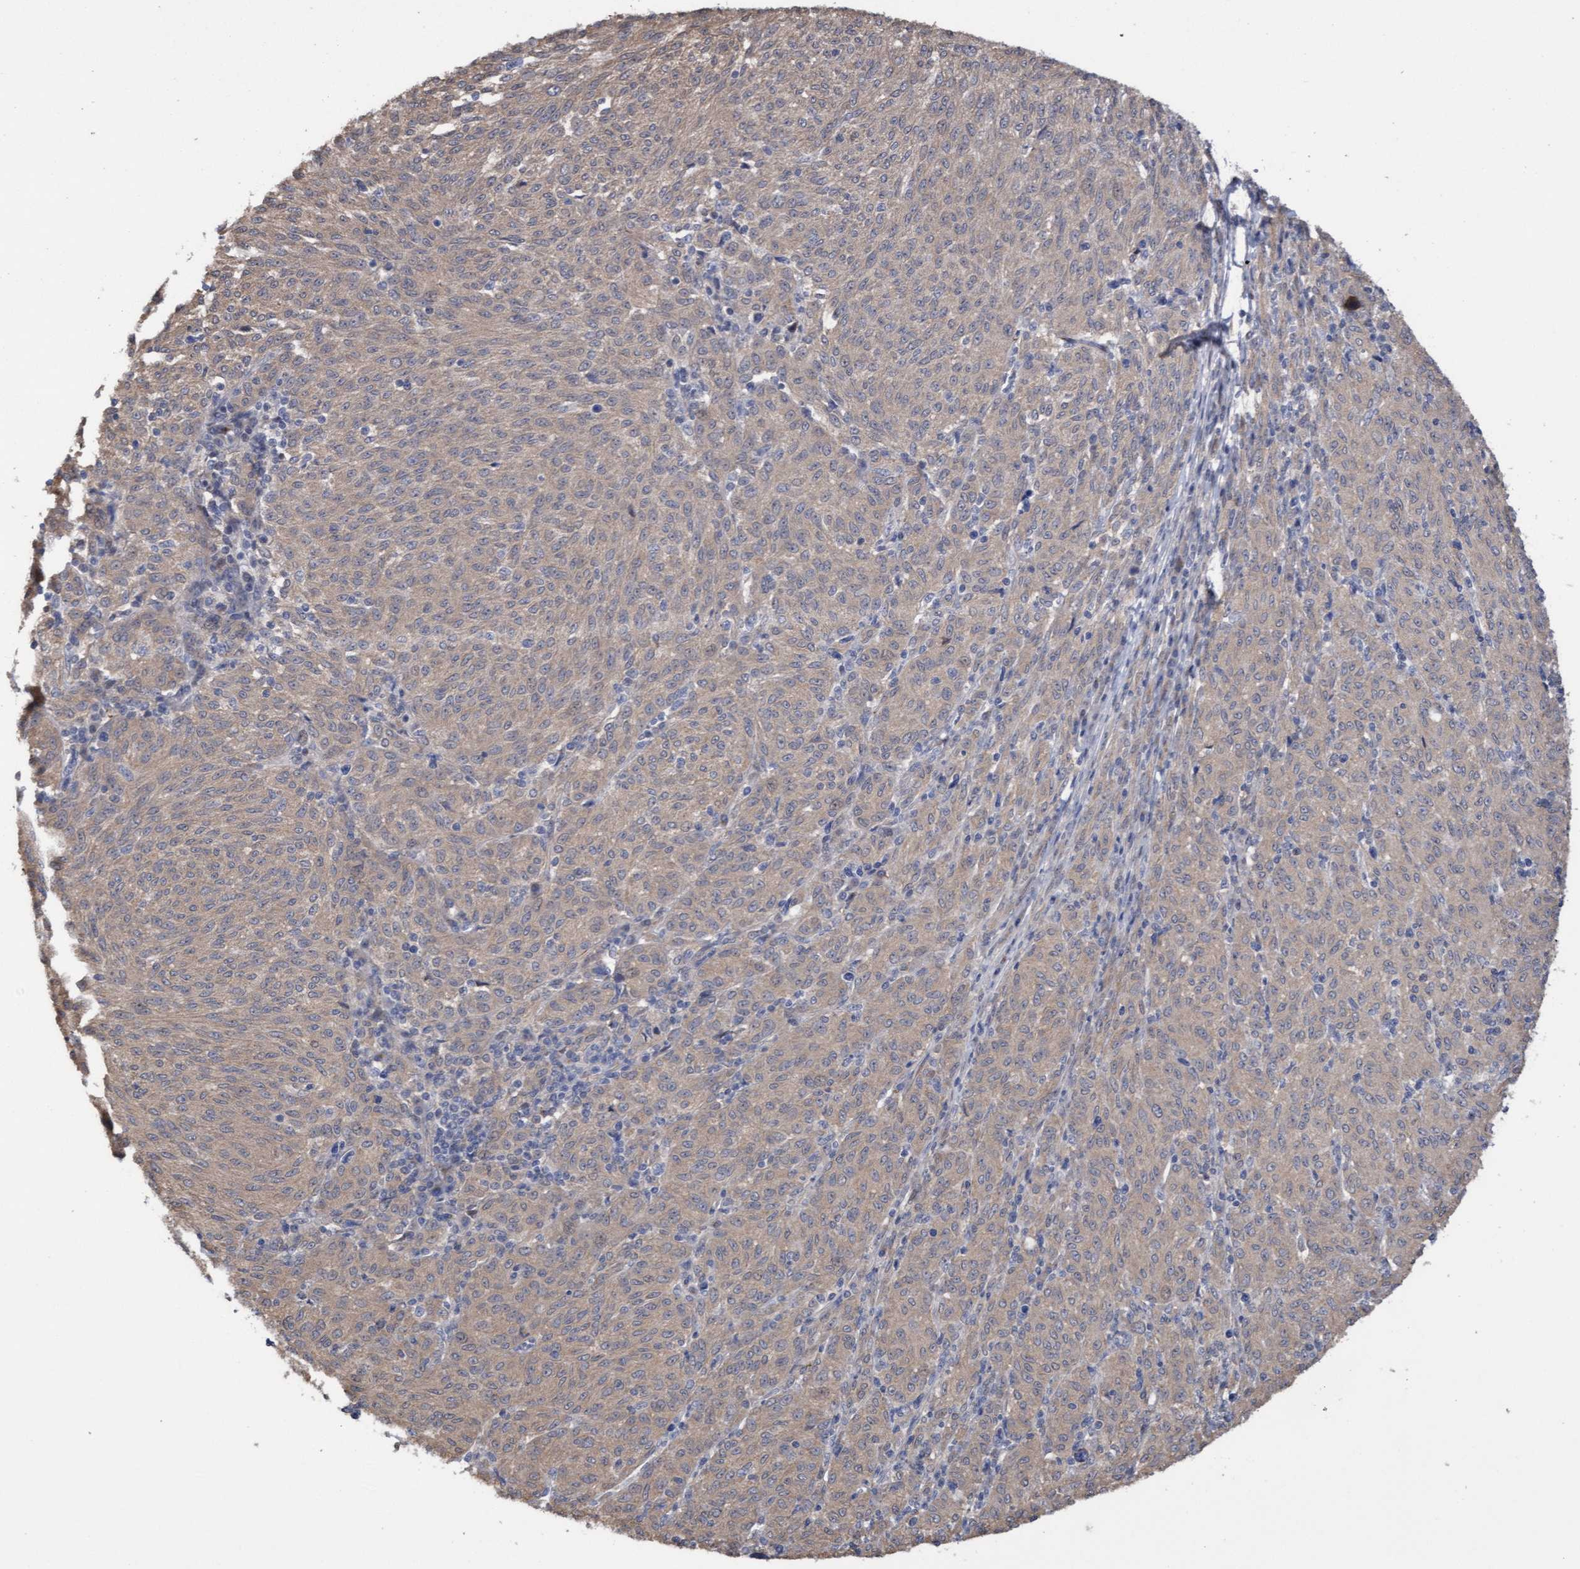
{"staining": {"intensity": "weak", "quantity": ">75%", "location": "cytoplasmic/membranous"}, "tissue": "melanoma", "cell_type": "Tumor cells", "image_type": "cancer", "snomed": [{"axis": "morphology", "description": "Malignant melanoma, NOS"}, {"axis": "topography", "description": "Skin"}], "caption": "A brown stain labels weak cytoplasmic/membranous staining of a protein in human melanoma tumor cells. (Brightfield microscopy of DAB IHC at high magnification).", "gene": "ITFG1", "patient": {"sex": "female", "age": 72}}